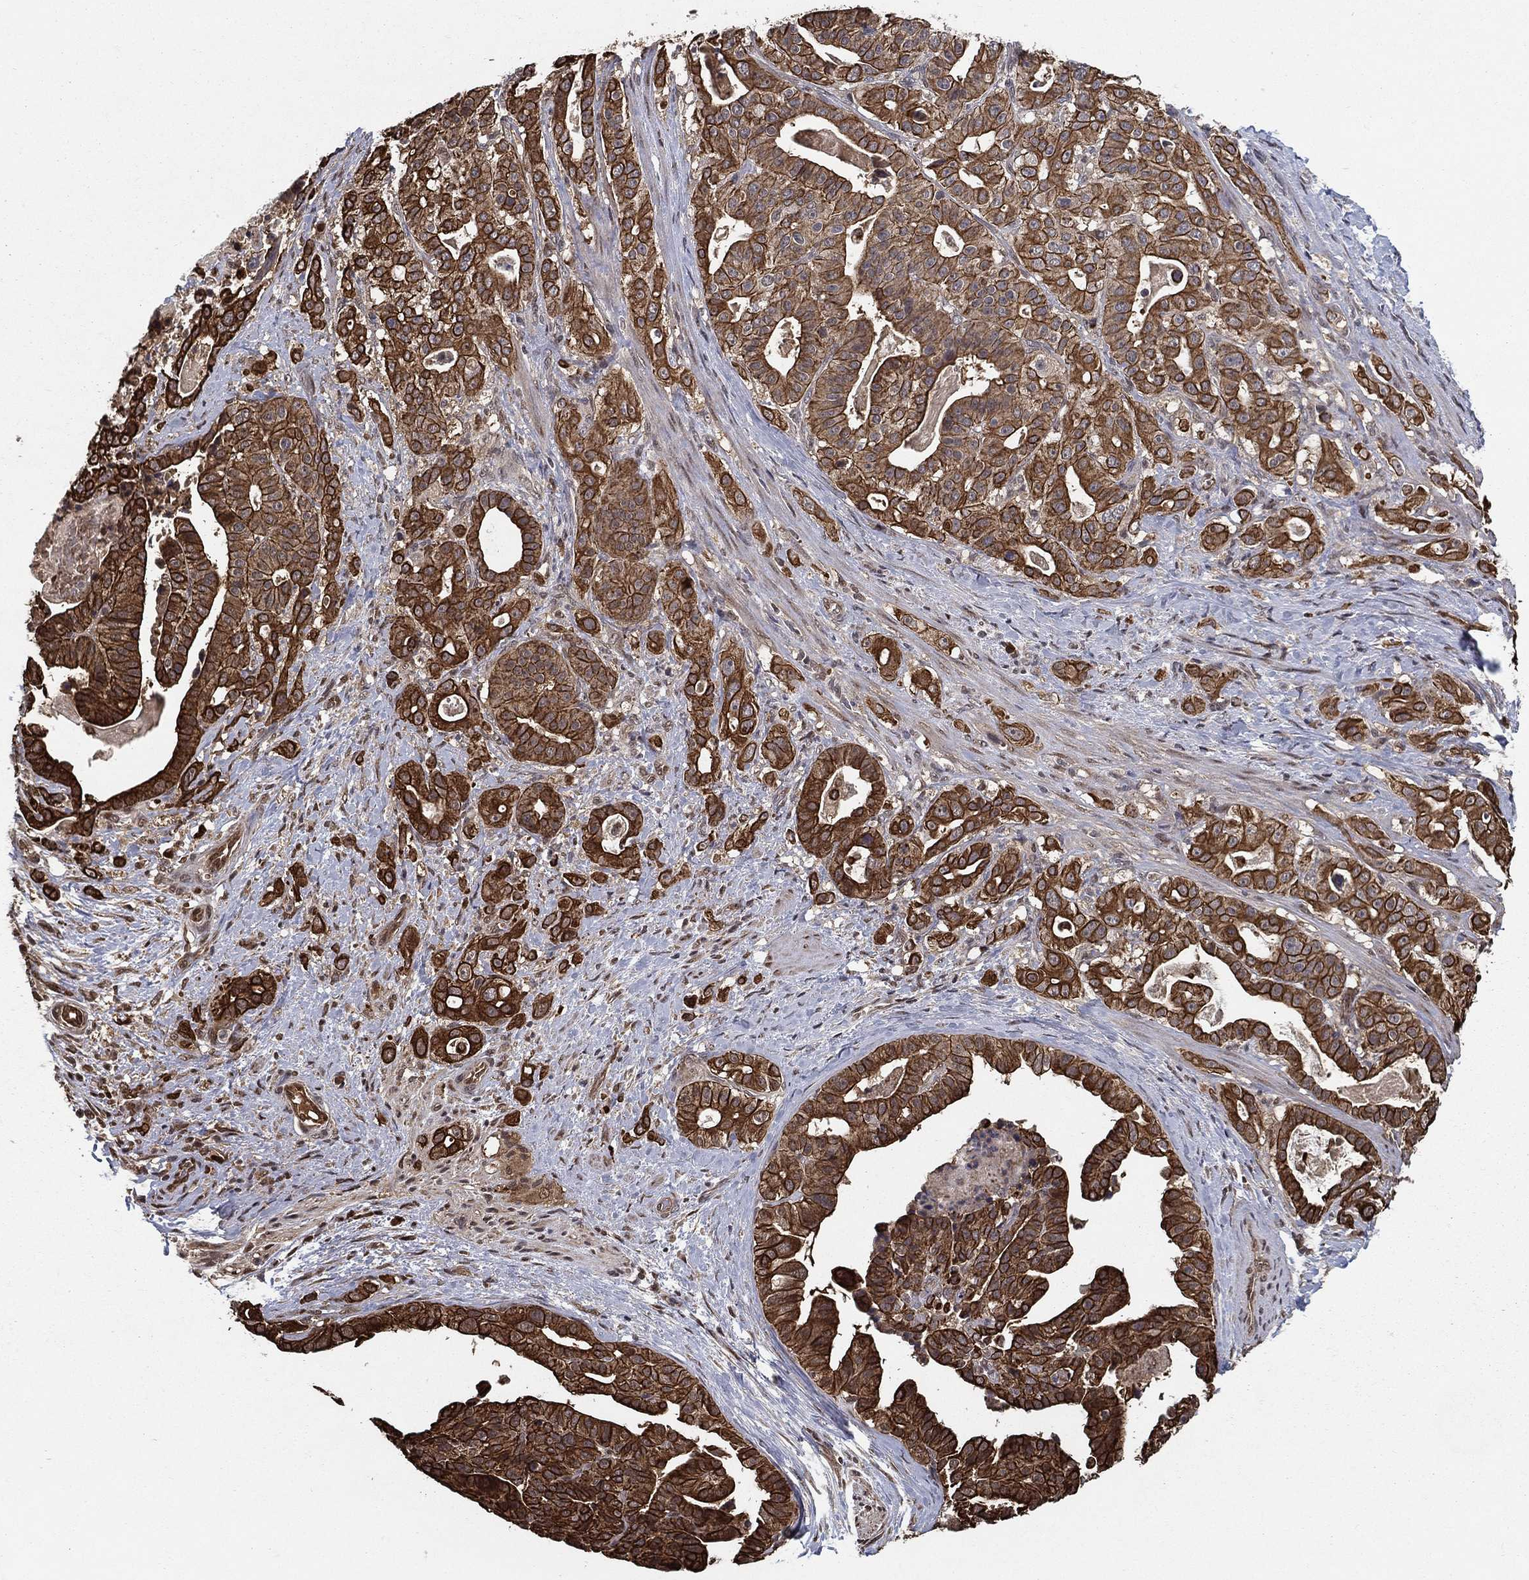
{"staining": {"intensity": "strong", "quantity": ">75%", "location": "cytoplasmic/membranous"}, "tissue": "stomach cancer", "cell_type": "Tumor cells", "image_type": "cancer", "snomed": [{"axis": "morphology", "description": "Adenocarcinoma, NOS"}, {"axis": "topography", "description": "Stomach"}], "caption": "Stomach adenocarcinoma tissue reveals strong cytoplasmic/membranous expression in approximately >75% of tumor cells", "gene": "SLC6A6", "patient": {"sex": "male", "age": 48}}